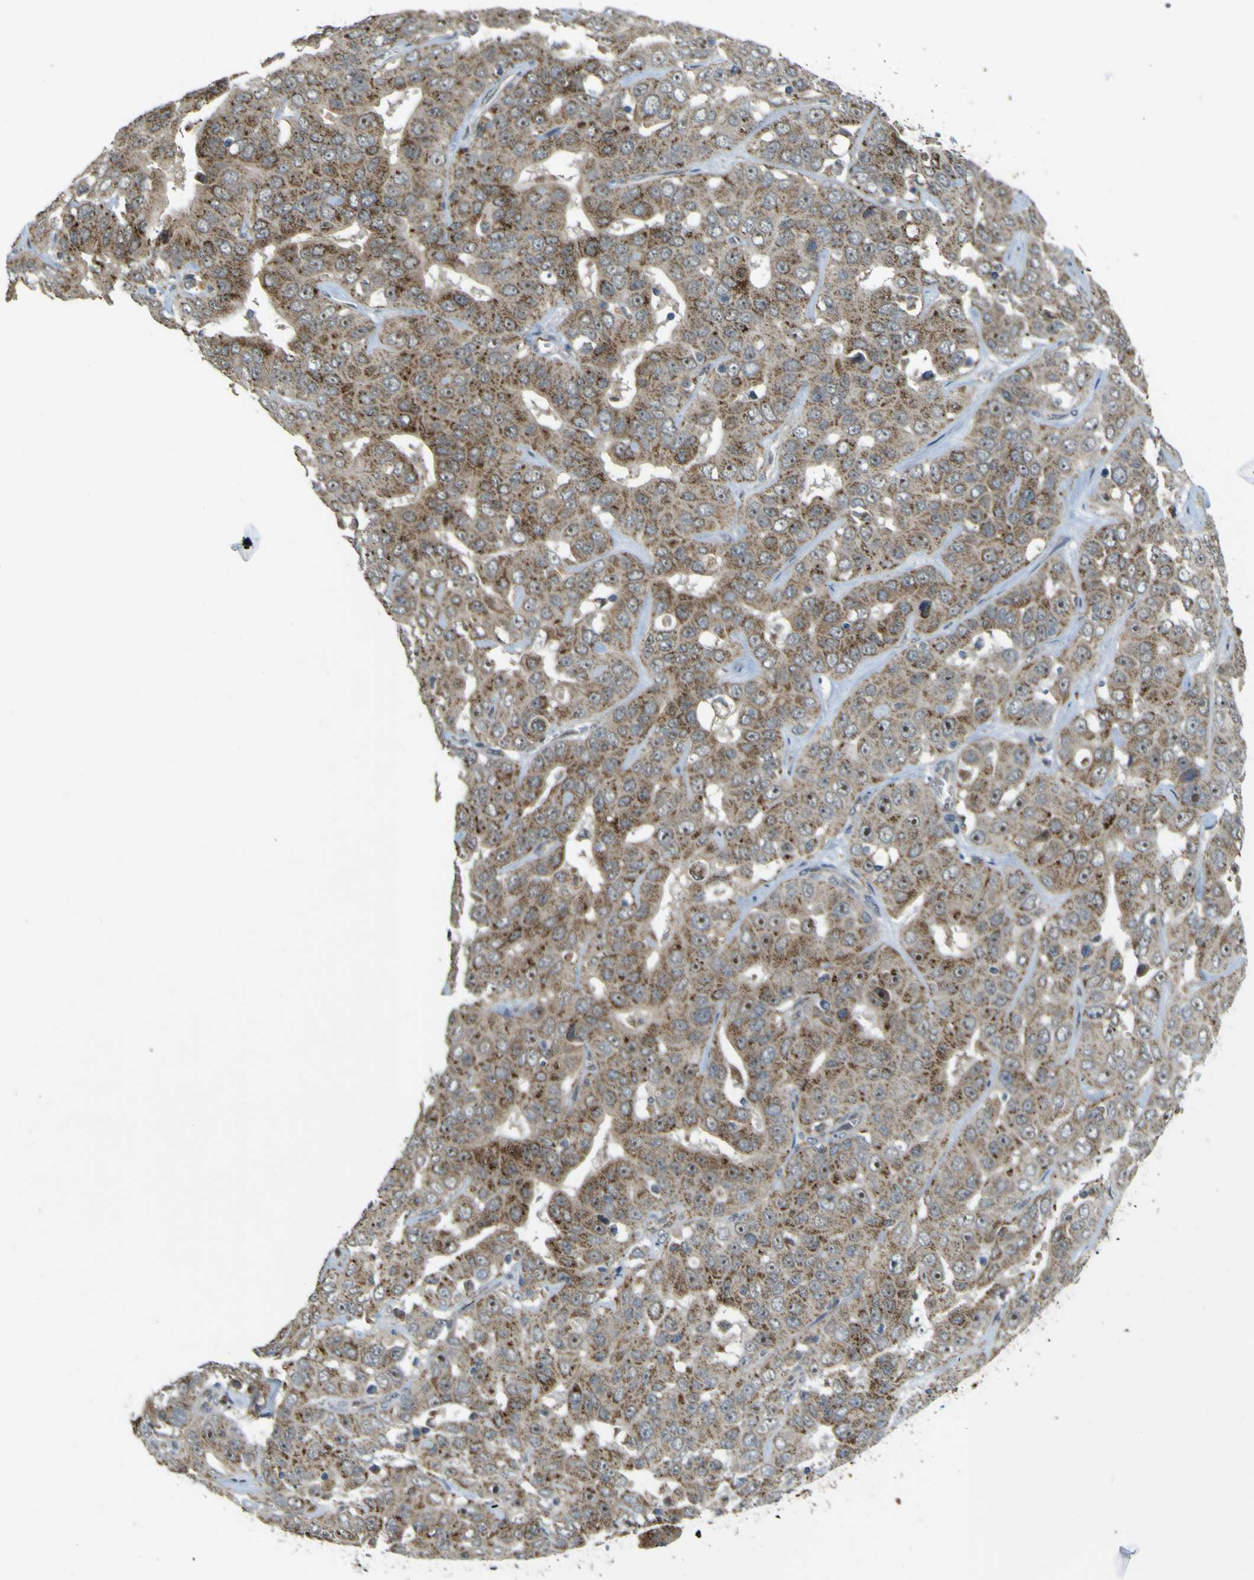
{"staining": {"intensity": "moderate", "quantity": ">75%", "location": "cytoplasmic/membranous,nuclear"}, "tissue": "liver cancer", "cell_type": "Tumor cells", "image_type": "cancer", "snomed": [{"axis": "morphology", "description": "Cholangiocarcinoma"}, {"axis": "topography", "description": "Liver"}], "caption": "Liver cancer (cholangiocarcinoma) stained with DAB (3,3'-diaminobenzidine) IHC displays medium levels of moderate cytoplasmic/membranous and nuclear positivity in about >75% of tumor cells. The staining was performed using DAB to visualize the protein expression in brown, while the nuclei were stained in blue with hematoxylin (Magnification: 20x).", "gene": "ACBD5", "patient": {"sex": "female", "age": 52}}